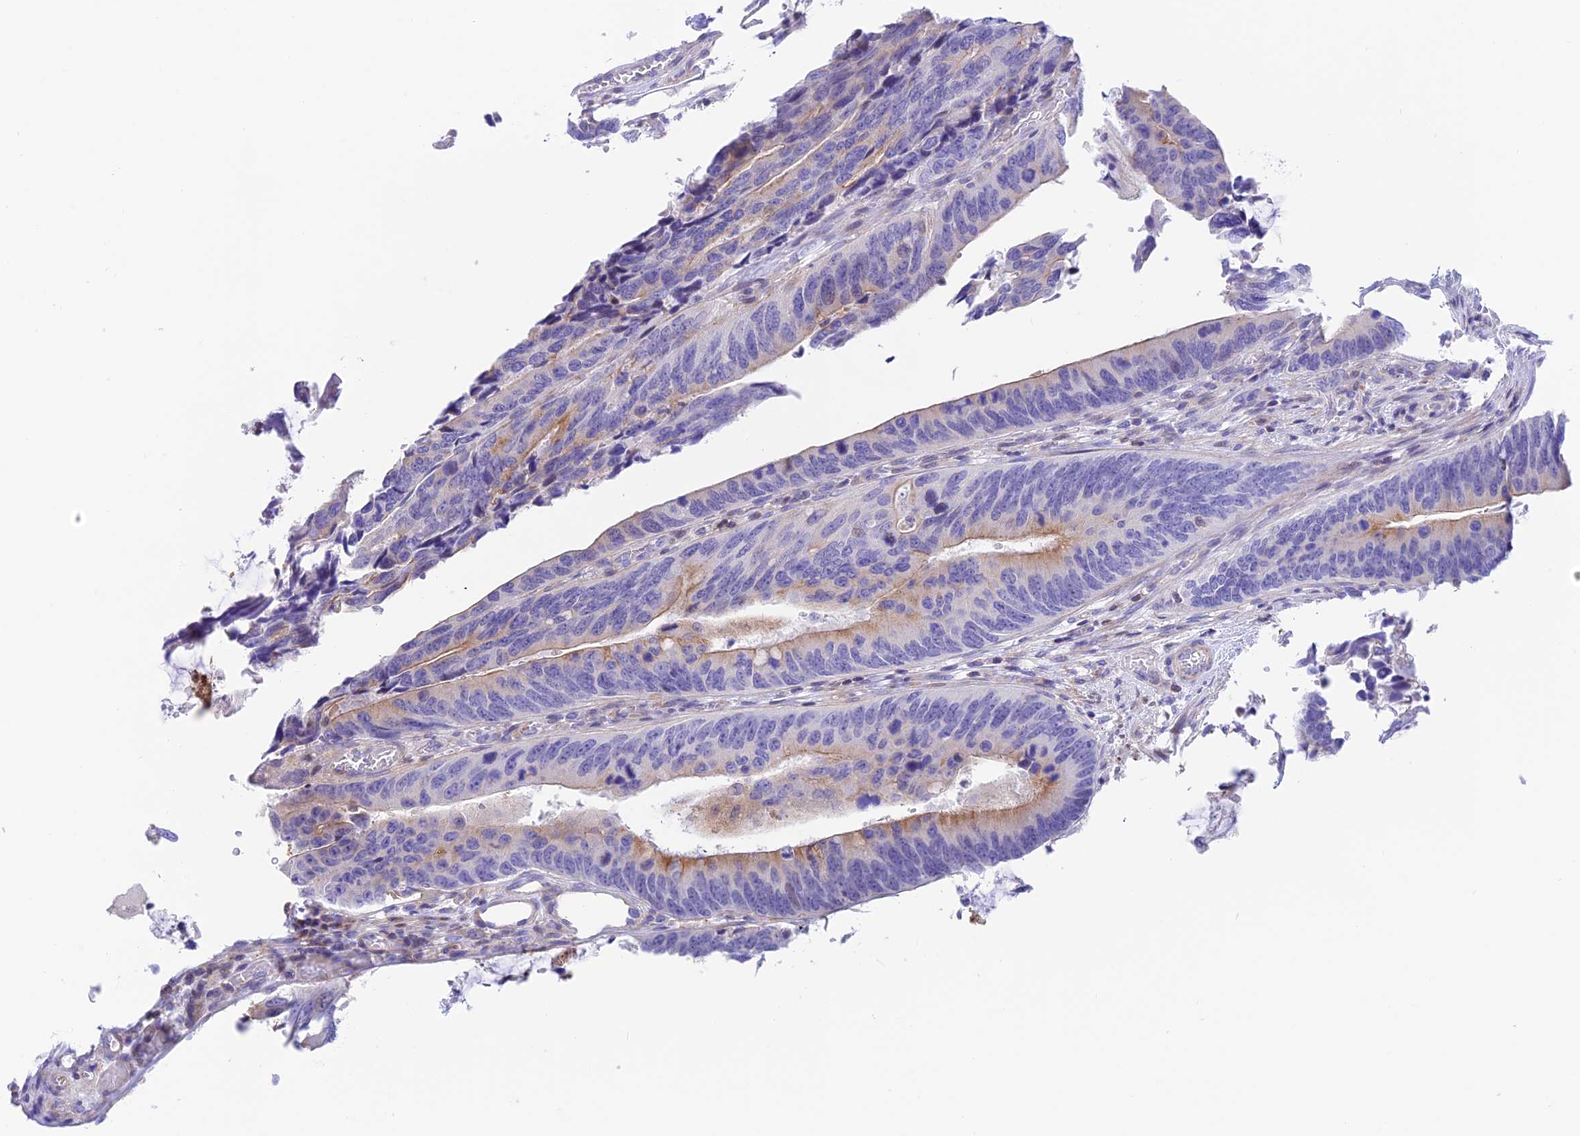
{"staining": {"intensity": "weak", "quantity": "25%-75%", "location": "cytoplasmic/membranous"}, "tissue": "colorectal cancer", "cell_type": "Tumor cells", "image_type": "cancer", "snomed": [{"axis": "morphology", "description": "Adenocarcinoma, NOS"}, {"axis": "topography", "description": "Colon"}], "caption": "Tumor cells reveal weak cytoplasmic/membranous positivity in approximately 25%-75% of cells in adenocarcinoma (colorectal).", "gene": "PRIM1", "patient": {"sex": "male", "age": 87}}